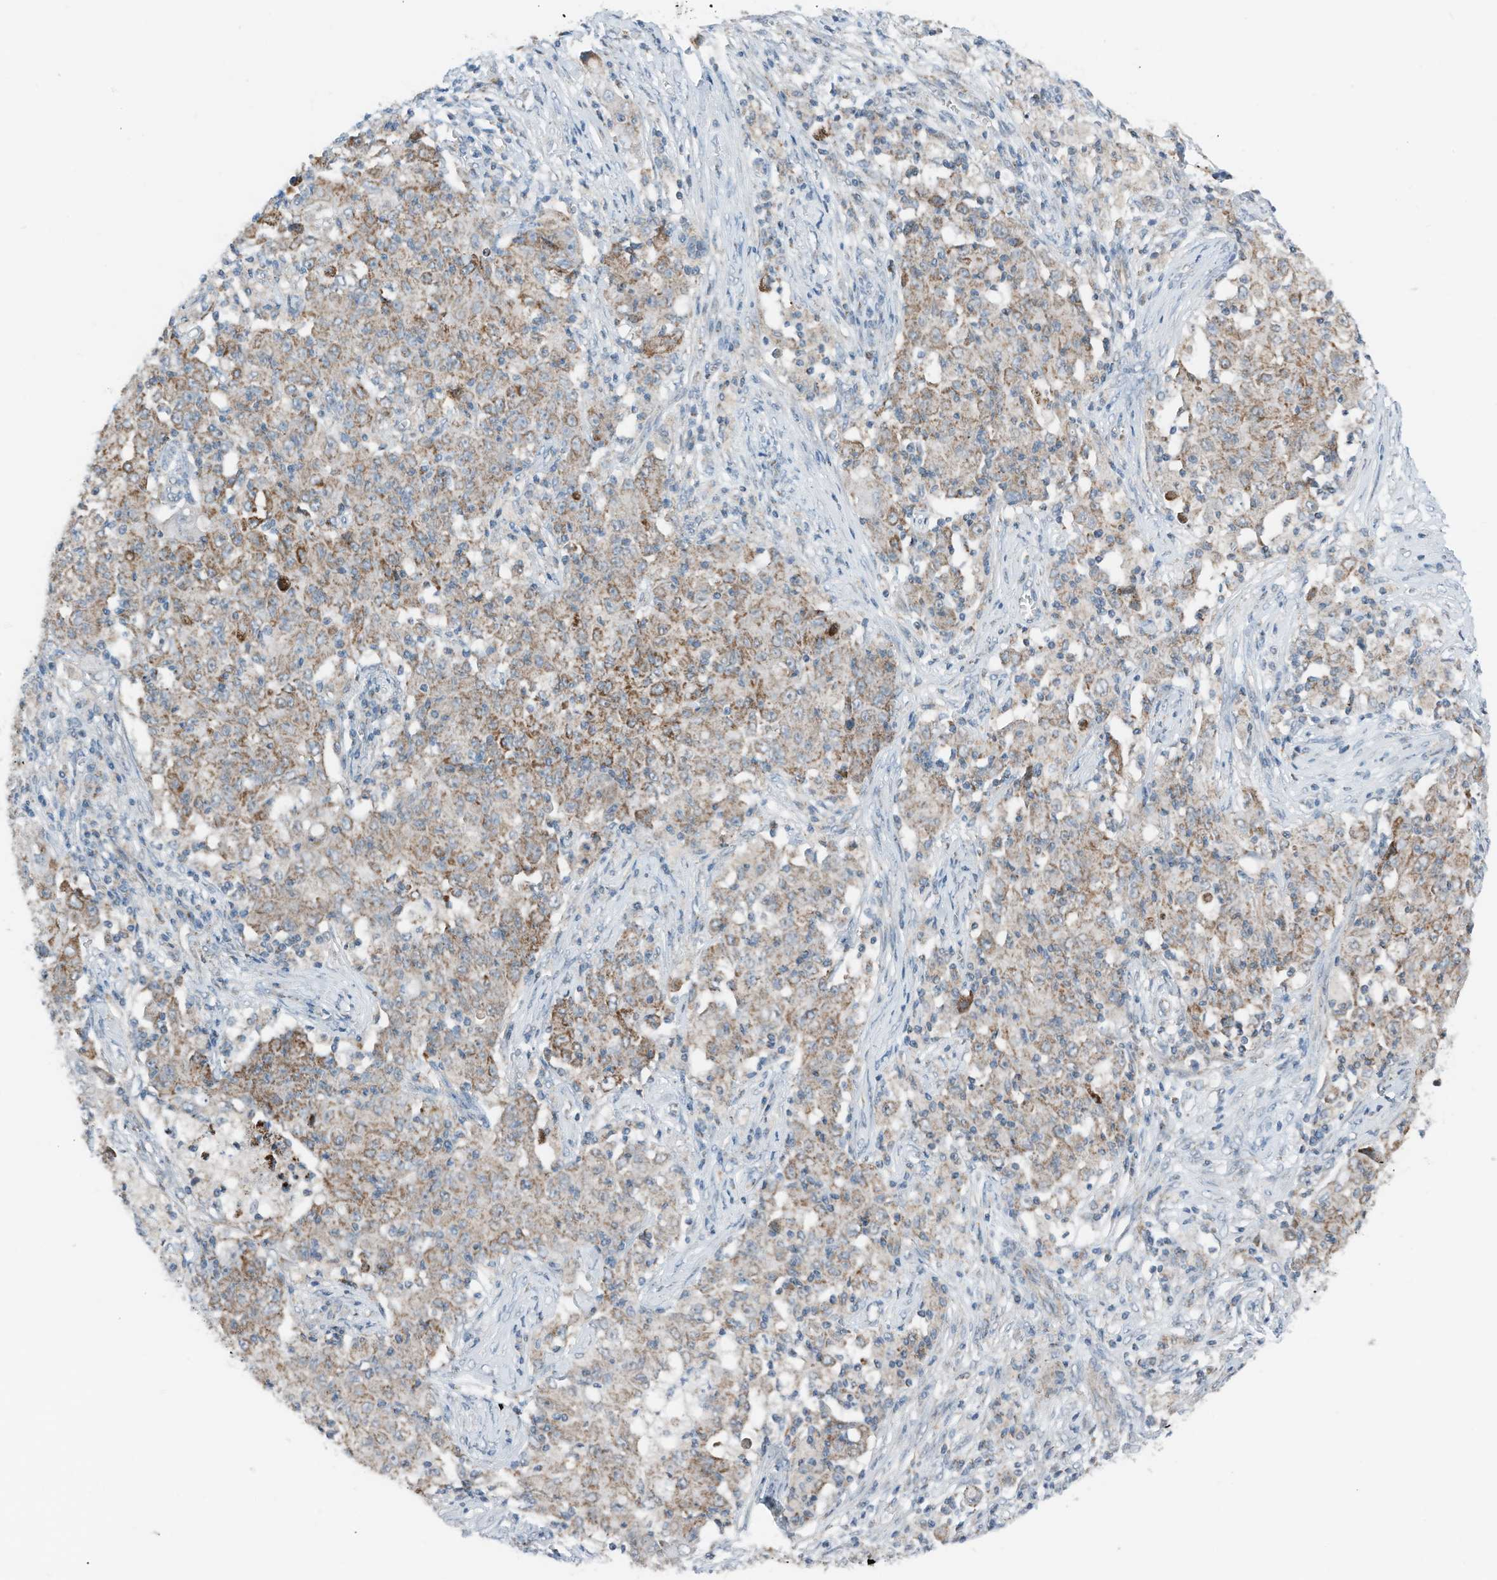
{"staining": {"intensity": "moderate", "quantity": ">75%", "location": "cytoplasmic/membranous"}, "tissue": "ovarian cancer", "cell_type": "Tumor cells", "image_type": "cancer", "snomed": [{"axis": "morphology", "description": "Carcinoma, endometroid"}, {"axis": "topography", "description": "Ovary"}], "caption": "Brown immunohistochemical staining in human ovarian cancer demonstrates moderate cytoplasmic/membranous staining in about >75% of tumor cells.", "gene": "RMND1", "patient": {"sex": "female", "age": 42}}